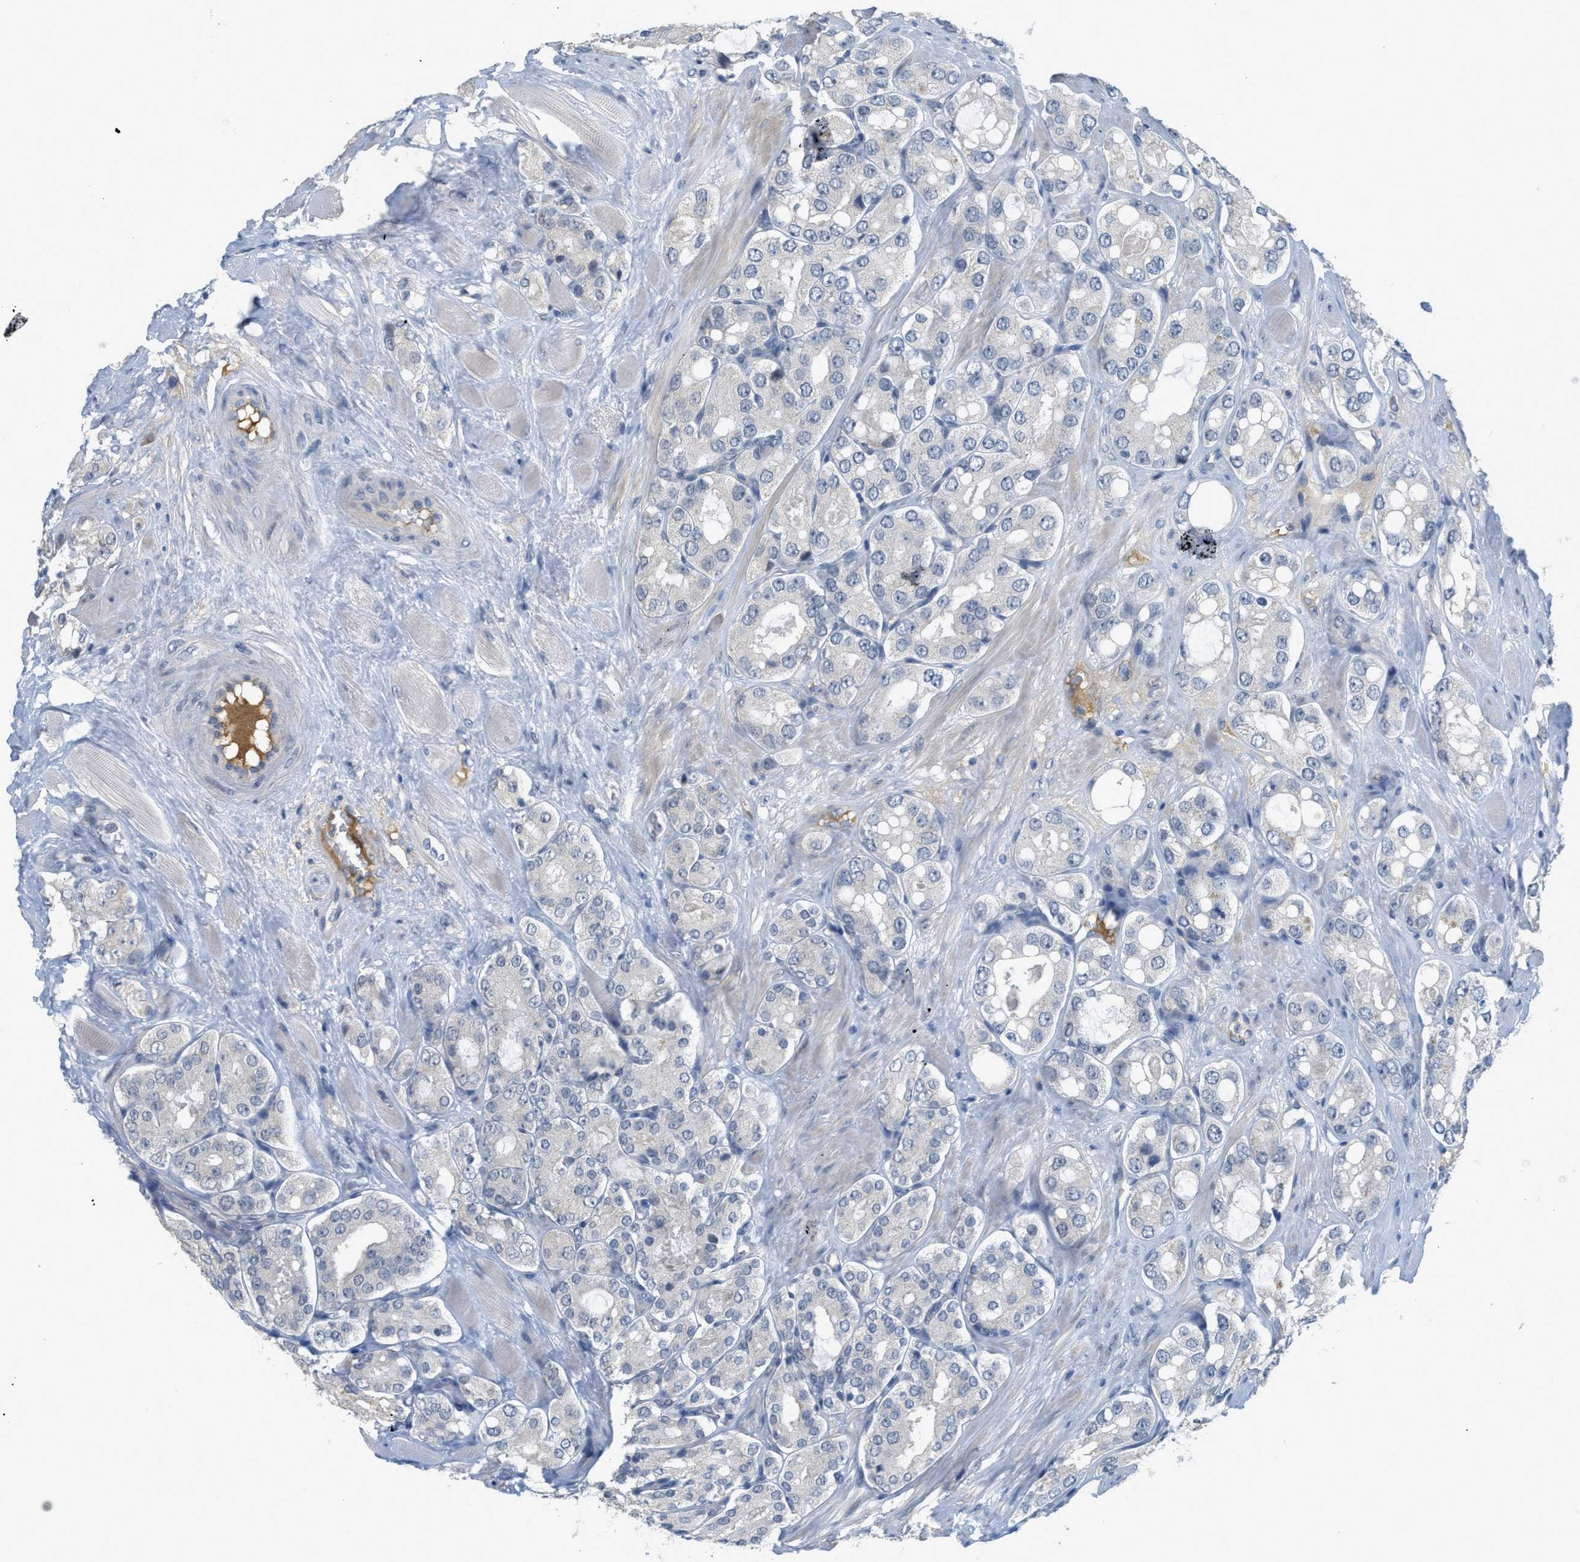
{"staining": {"intensity": "negative", "quantity": "none", "location": "none"}, "tissue": "prostate cancer", "cell_type": "Tumor cells", "image_type": "cancer", "snomed": [{"axis": "morphology", "description": "Adenocarcinoma, High grade"}, {"axis": "topography", "description": "Prostate"}], "caption": "There is no significant expression in tumor cells of prostate cancer (high-grade adenocarcinoma). (DAB (3,3'-diaminobenzidine) IHC, high magnification).", "gene": "TNFAIP1", "patient": {"sex": "male", "age": 65}}